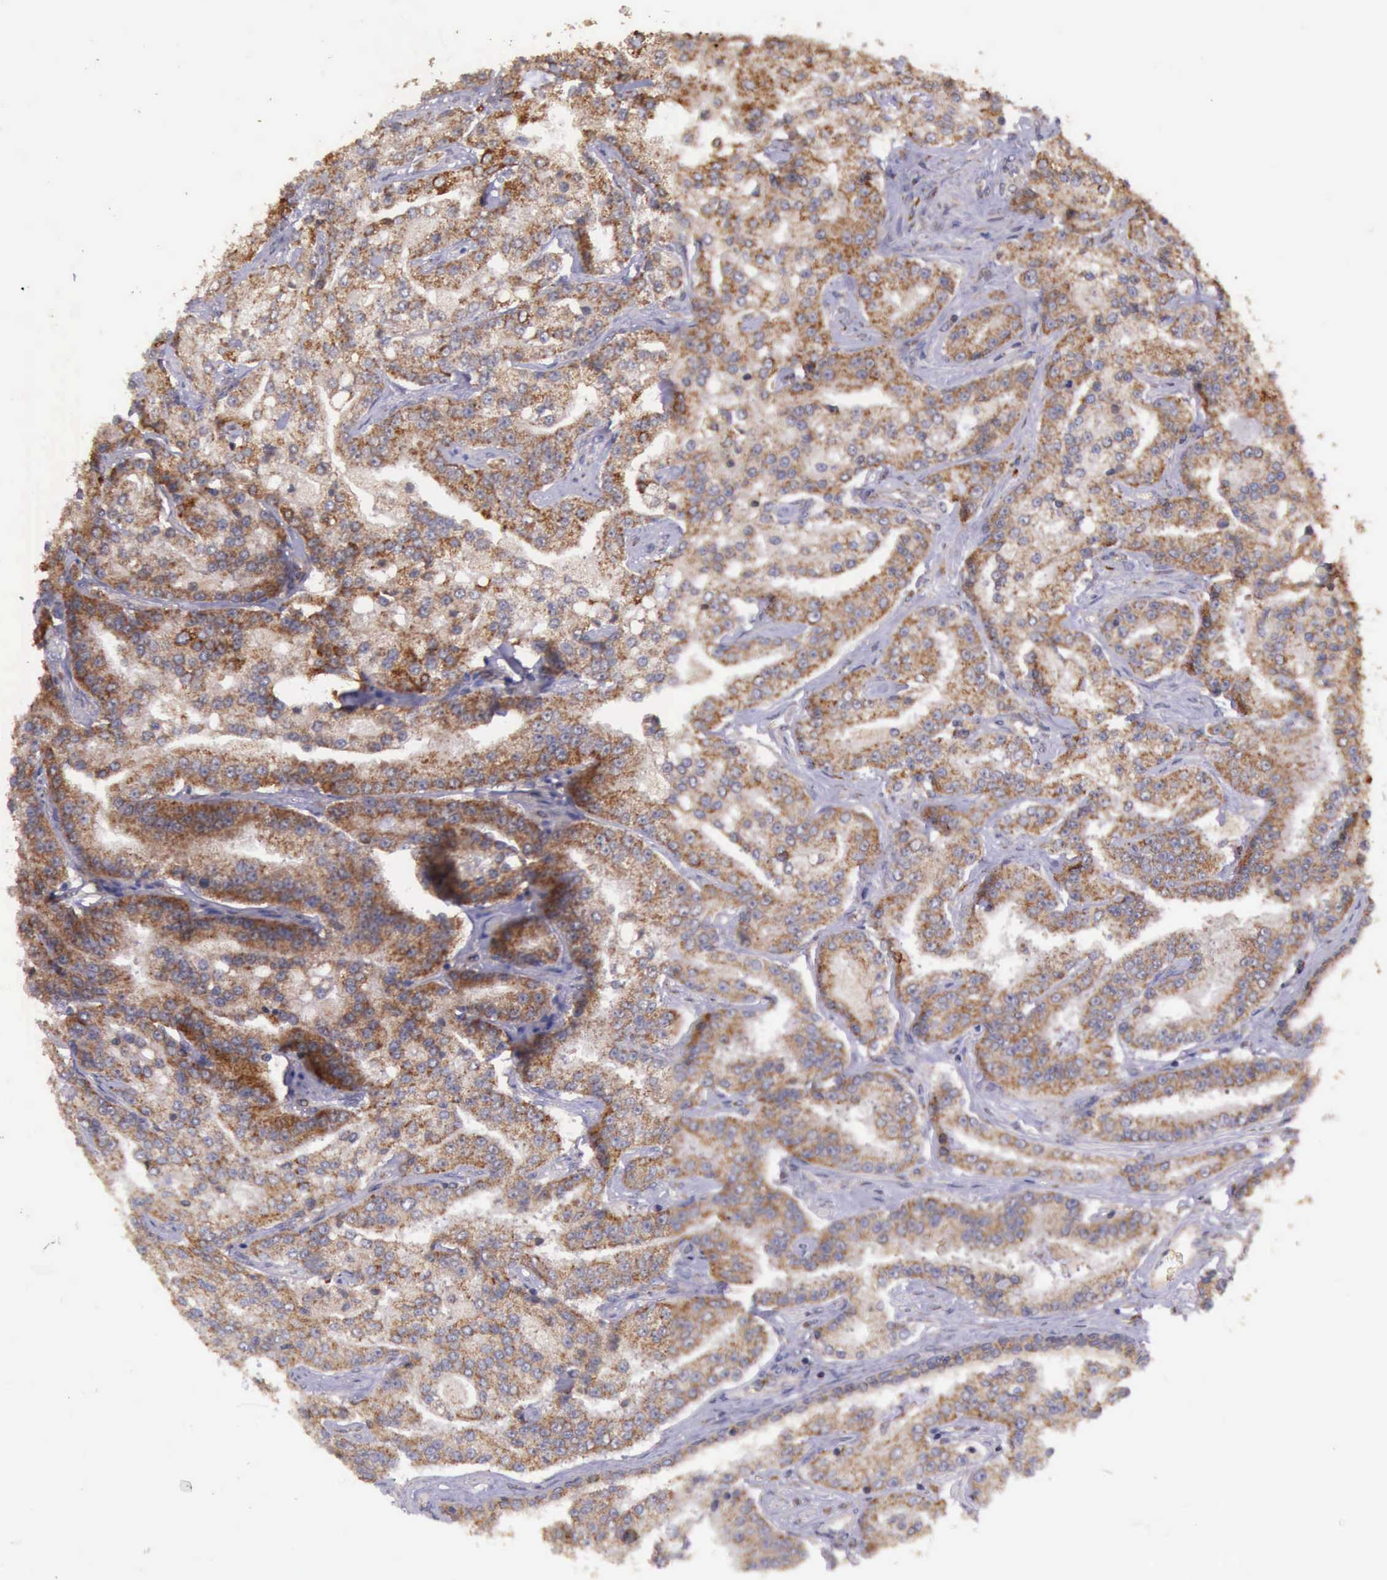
{"staining": {"intensity": "moderate", "quantity": ">75%", "location": "cytoplasmic/membranous"}, "tissue": "prostate cancer", "cell_type": "Tumor cells", "image_type": "cancer", "snomed": [{"axis": "morphology", "description": "Adenocarcinoma, Medium grade"}, {"axis": "topography", "description": "Prostate"}], "caption": "A brown stain shows moderate cytoplasmic/membranous positivity of a protein in human medium-grade adenocarcinoma (prostate) tumor cells.", "gene": "ARMCX3", "patient": {"sex": "male", "age": 72}}